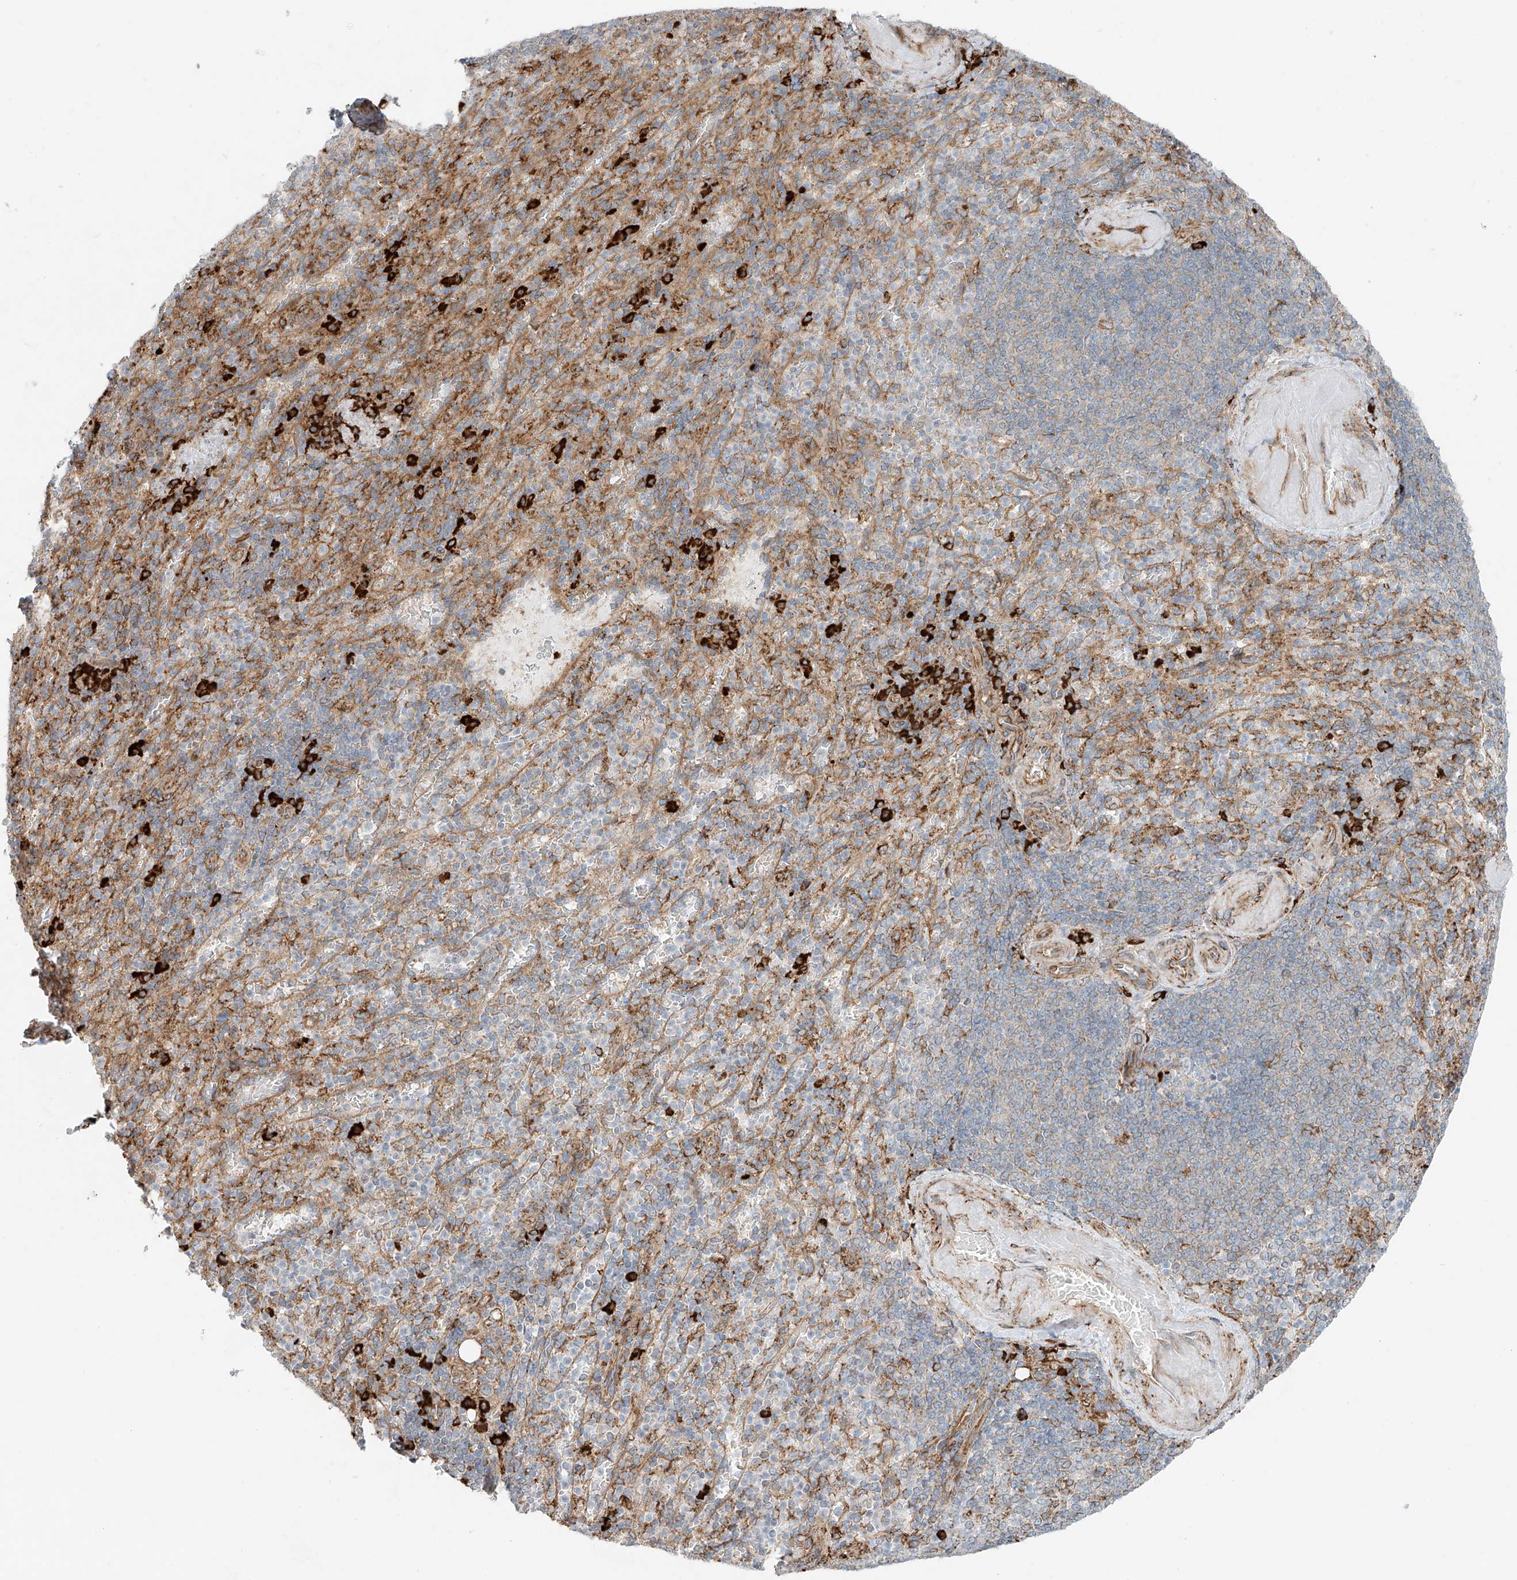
{"staining": {"intensity": "weak", "quantity": "<25%", "location": "cytoplasmic/membranous"}, "tissue": "spleen", "cell_type": "Cells in red pulp", "image_type": "normal", "snomed": [{"axis": "morphology", "description": "Normal tissue, NOS"}, {"axis": "topography", "description": "Spleen"}], "caption": "DAB (3,3'-diaminobenzidine) immunohistochemical staining of benign human spleen exhibits no significant positivity in cells in red pulp. (Stains: DAB immunohistochemistry (IHC) with hematoxylin counter stain, Microscopy: brightfield microscopy at high magnification).", "gene": "EIPR1", "patient": {"sex": "female", "age": 74}}